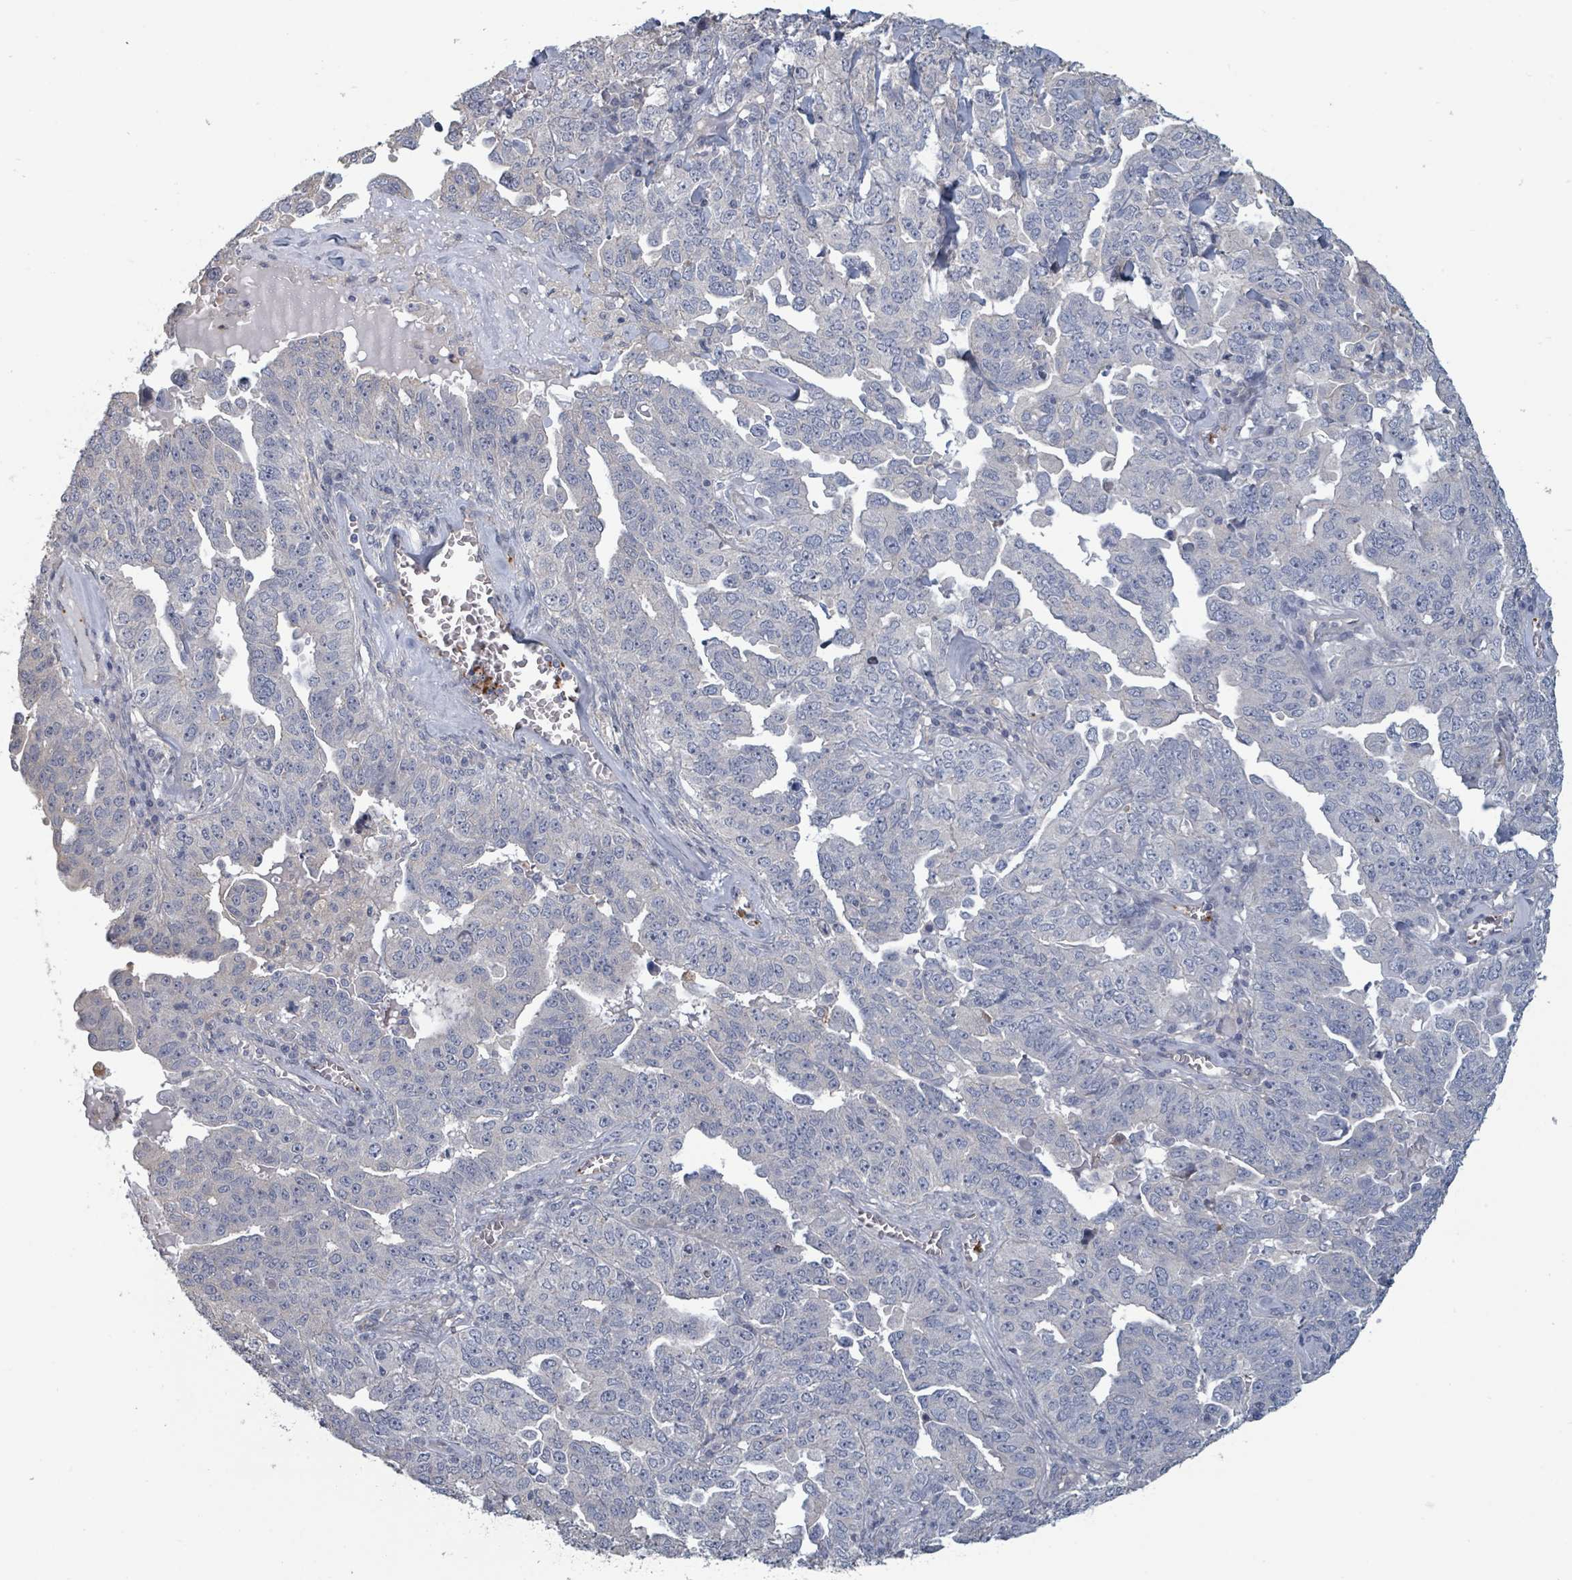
{"staining": {"intensity": "negative", "quantity": "none", "location": "none"}, "tissue": "ovarian cancer", "cell_type": "Tumor cells", "image_type": "cancer", "snomed": [{"axis": "morphology", "description": "Carcinoma, endometroid"}, {"axis": "topography", "description": "Ovary"}], "caption": "High magnification brightfield microscopy of ovarian cancer (endometroid carcinoma) stained with DAB (3,3'-diaminobenzidine) (brown) and counterstained with hematoxylin (blue): tumor cells show no significant positivity.", "gene": "PLAUR", "patient": {"sex": "female", "age": 62}}